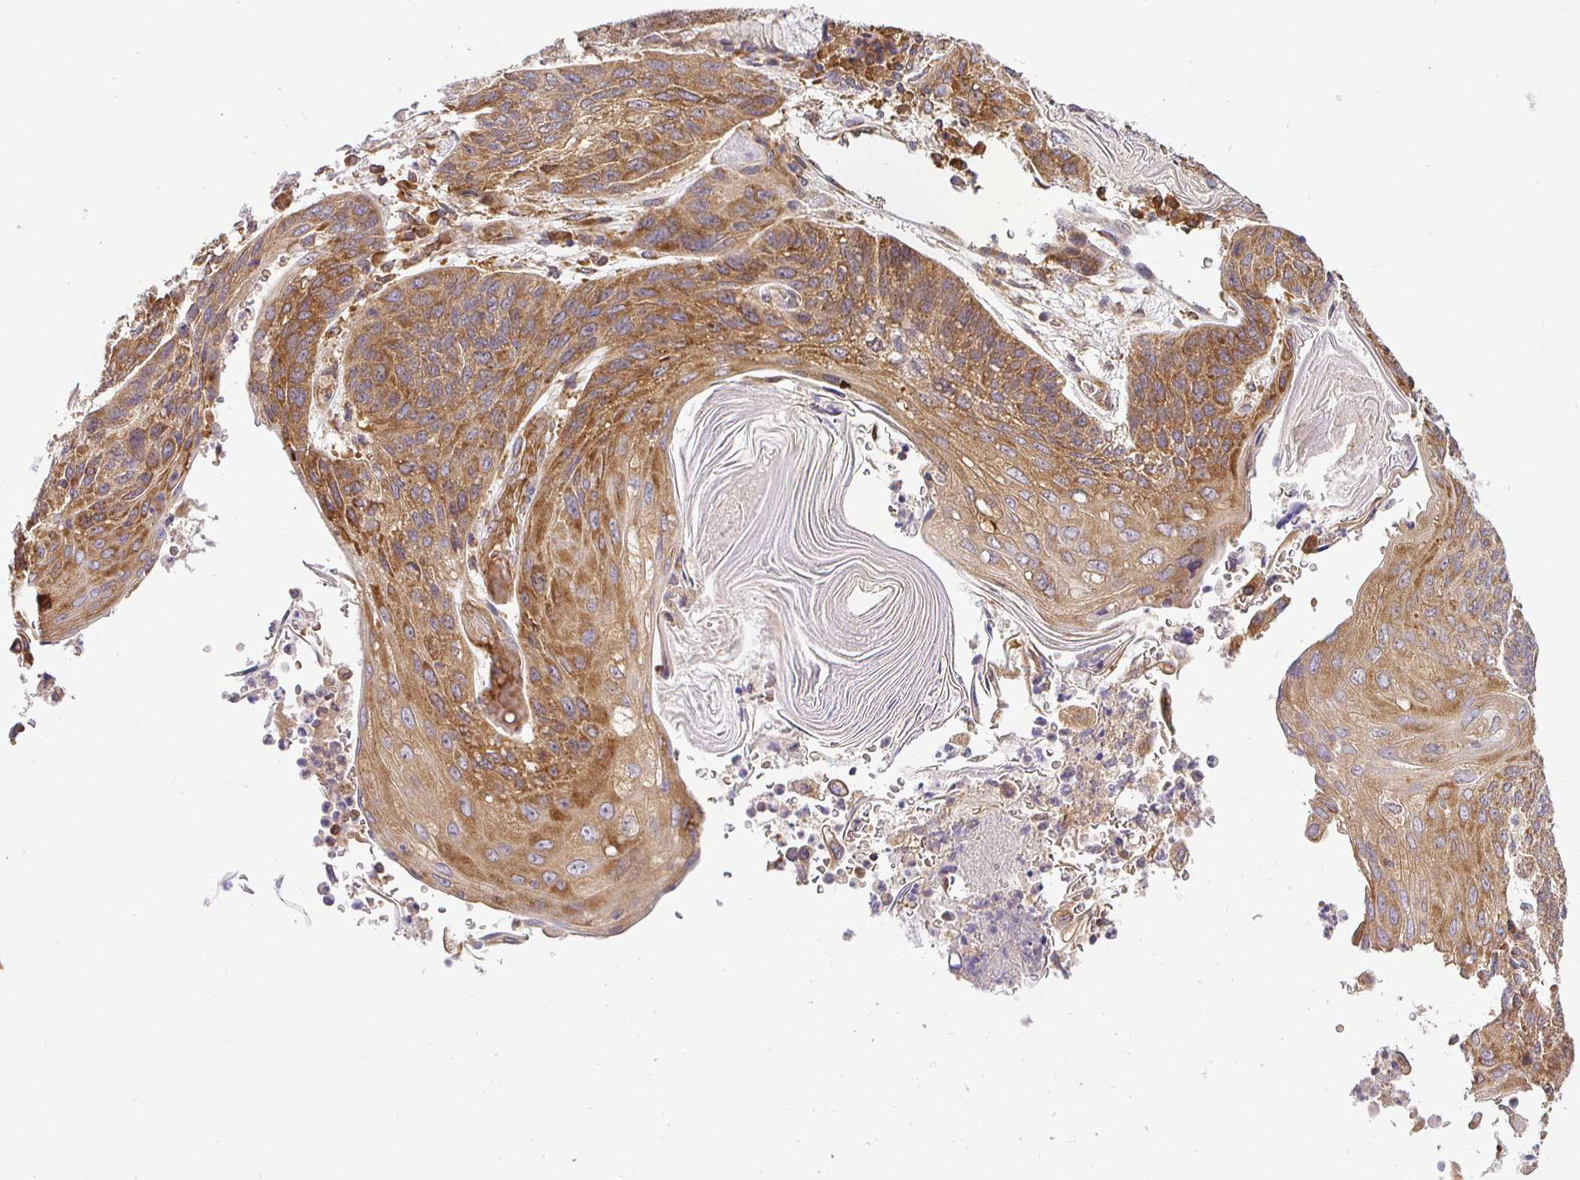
{"staining": {"intensity": "moderate", "quantity": ">75%", "location": "cytoplasmic/membranous"}, "tissue": "lung cancer", "cell_type": "Tumor cells", "image_type": "cancer", "snomed": [{"axis": "morphology", "description": "Squamous cell carcinoma, NOS"}, {"axis": "morphology", "description": "Squamous cell carcinoma, metastatic, NOS"}, {"axis": "topography", "description": "Lymph node"}, {"axis": "topography", "description": "Lung"}], "caption": "Protein analysis of squamous cell carcinoma (lung) tissue exhibits moderate cytoplasmic/membranous positivity in about >75% of tumor cells. The protein is stained brown, and the nuclei are stained in blue (DAB IHC with brightfield microscopy, high magnification).", "gene": "IRAK1", "patient": {"sex": "male", "age": 41}}